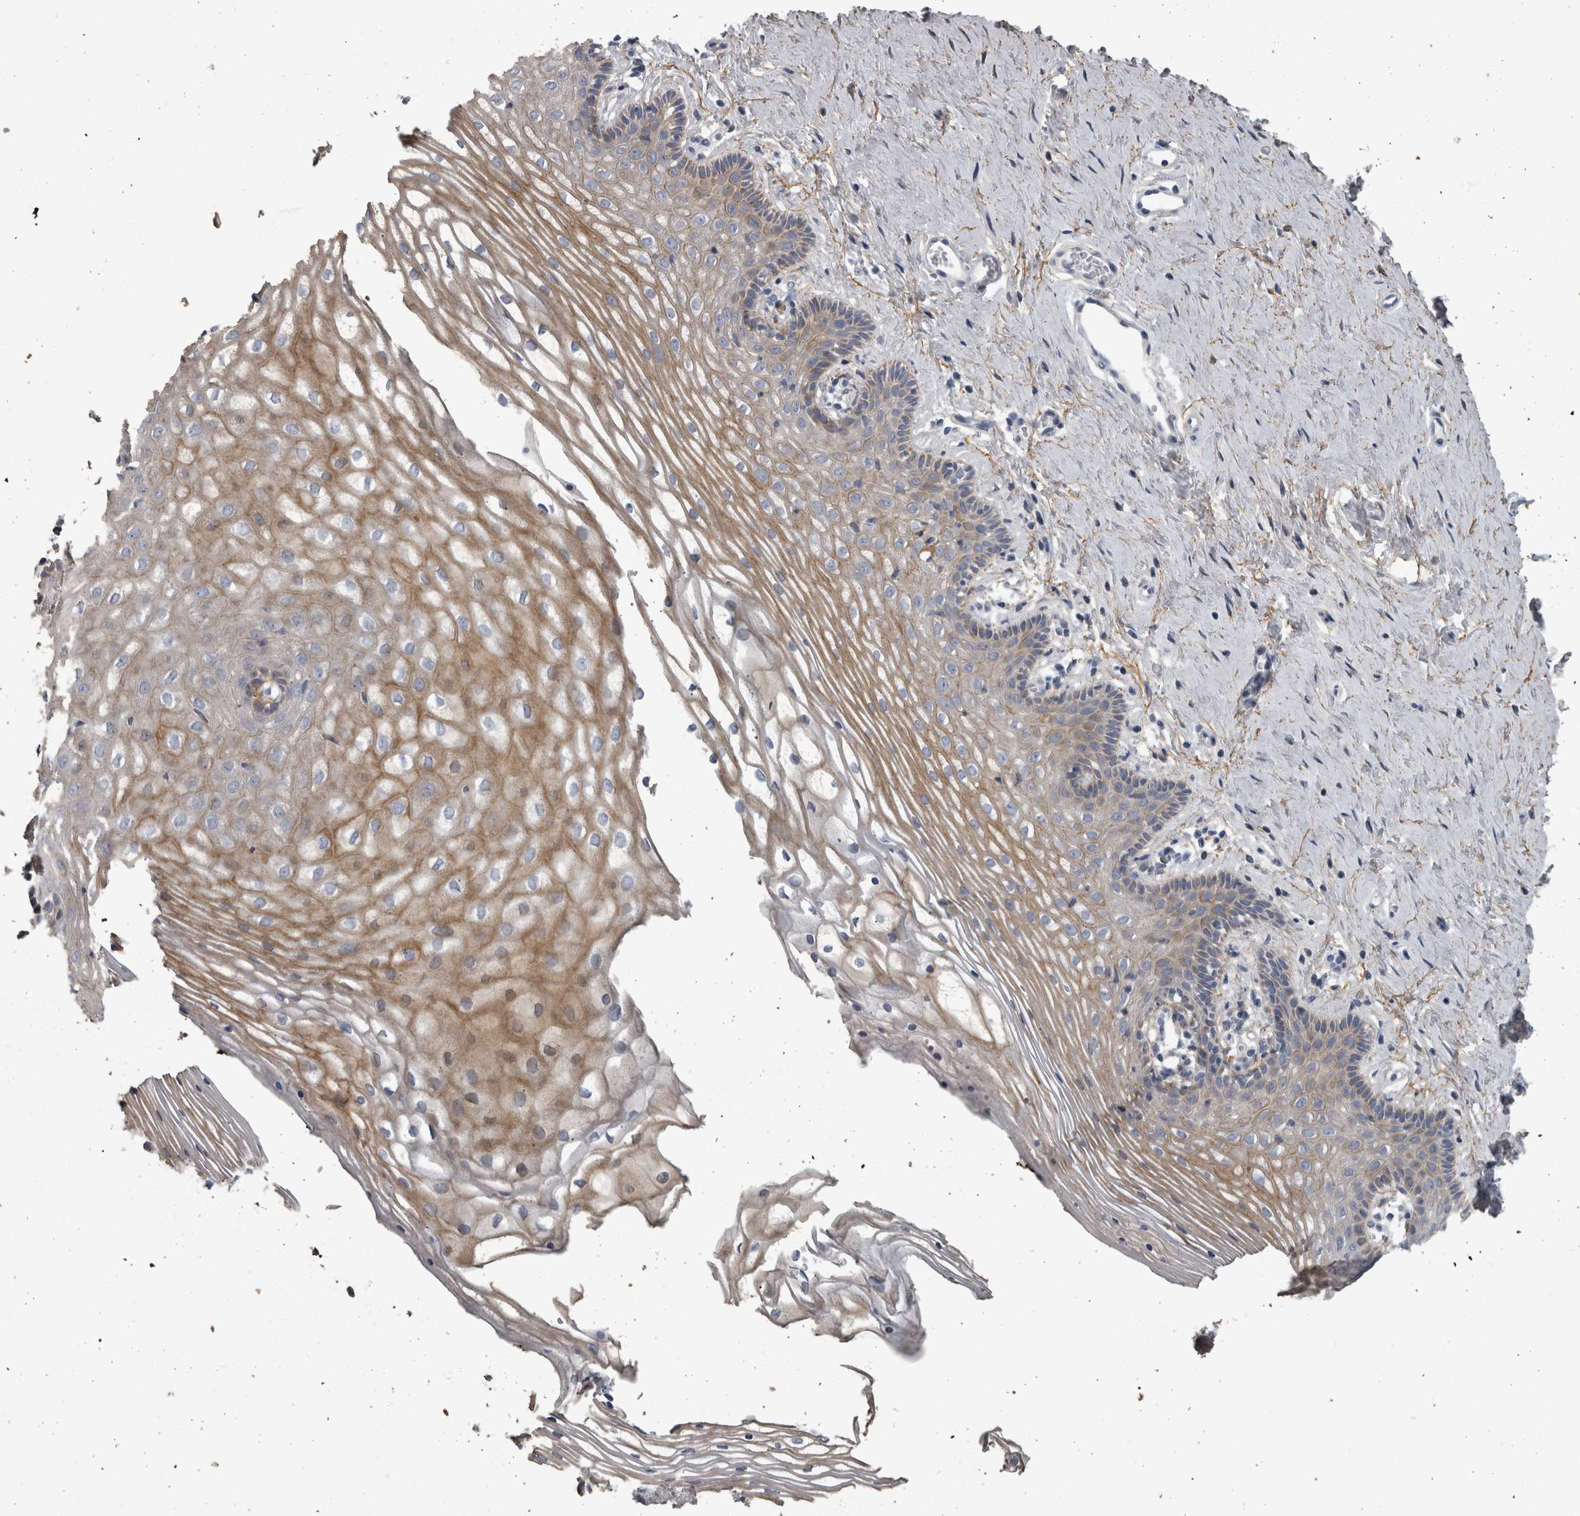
{"staining": {"intensity": "moderate", "quantity": "25%-75%", "location": "cytoplasmic/membranous"}, "tissue": "vagina", "cell_type": "Squamous epithelial cells", "image_type": "normal", "snomed": [{"axis": "morphology", "description": "Normal tissue, NOS"}, {"axis": "topography", "description": "Vagina"}], "caption": "The histopathology image reveals a brown stain indicating the presence of a protein in the cytoplasmic/membranous of squamous epithelial cells in vagina.", "gene": "EFEMP2", "patient": {"sex": "female", "age": 32}}